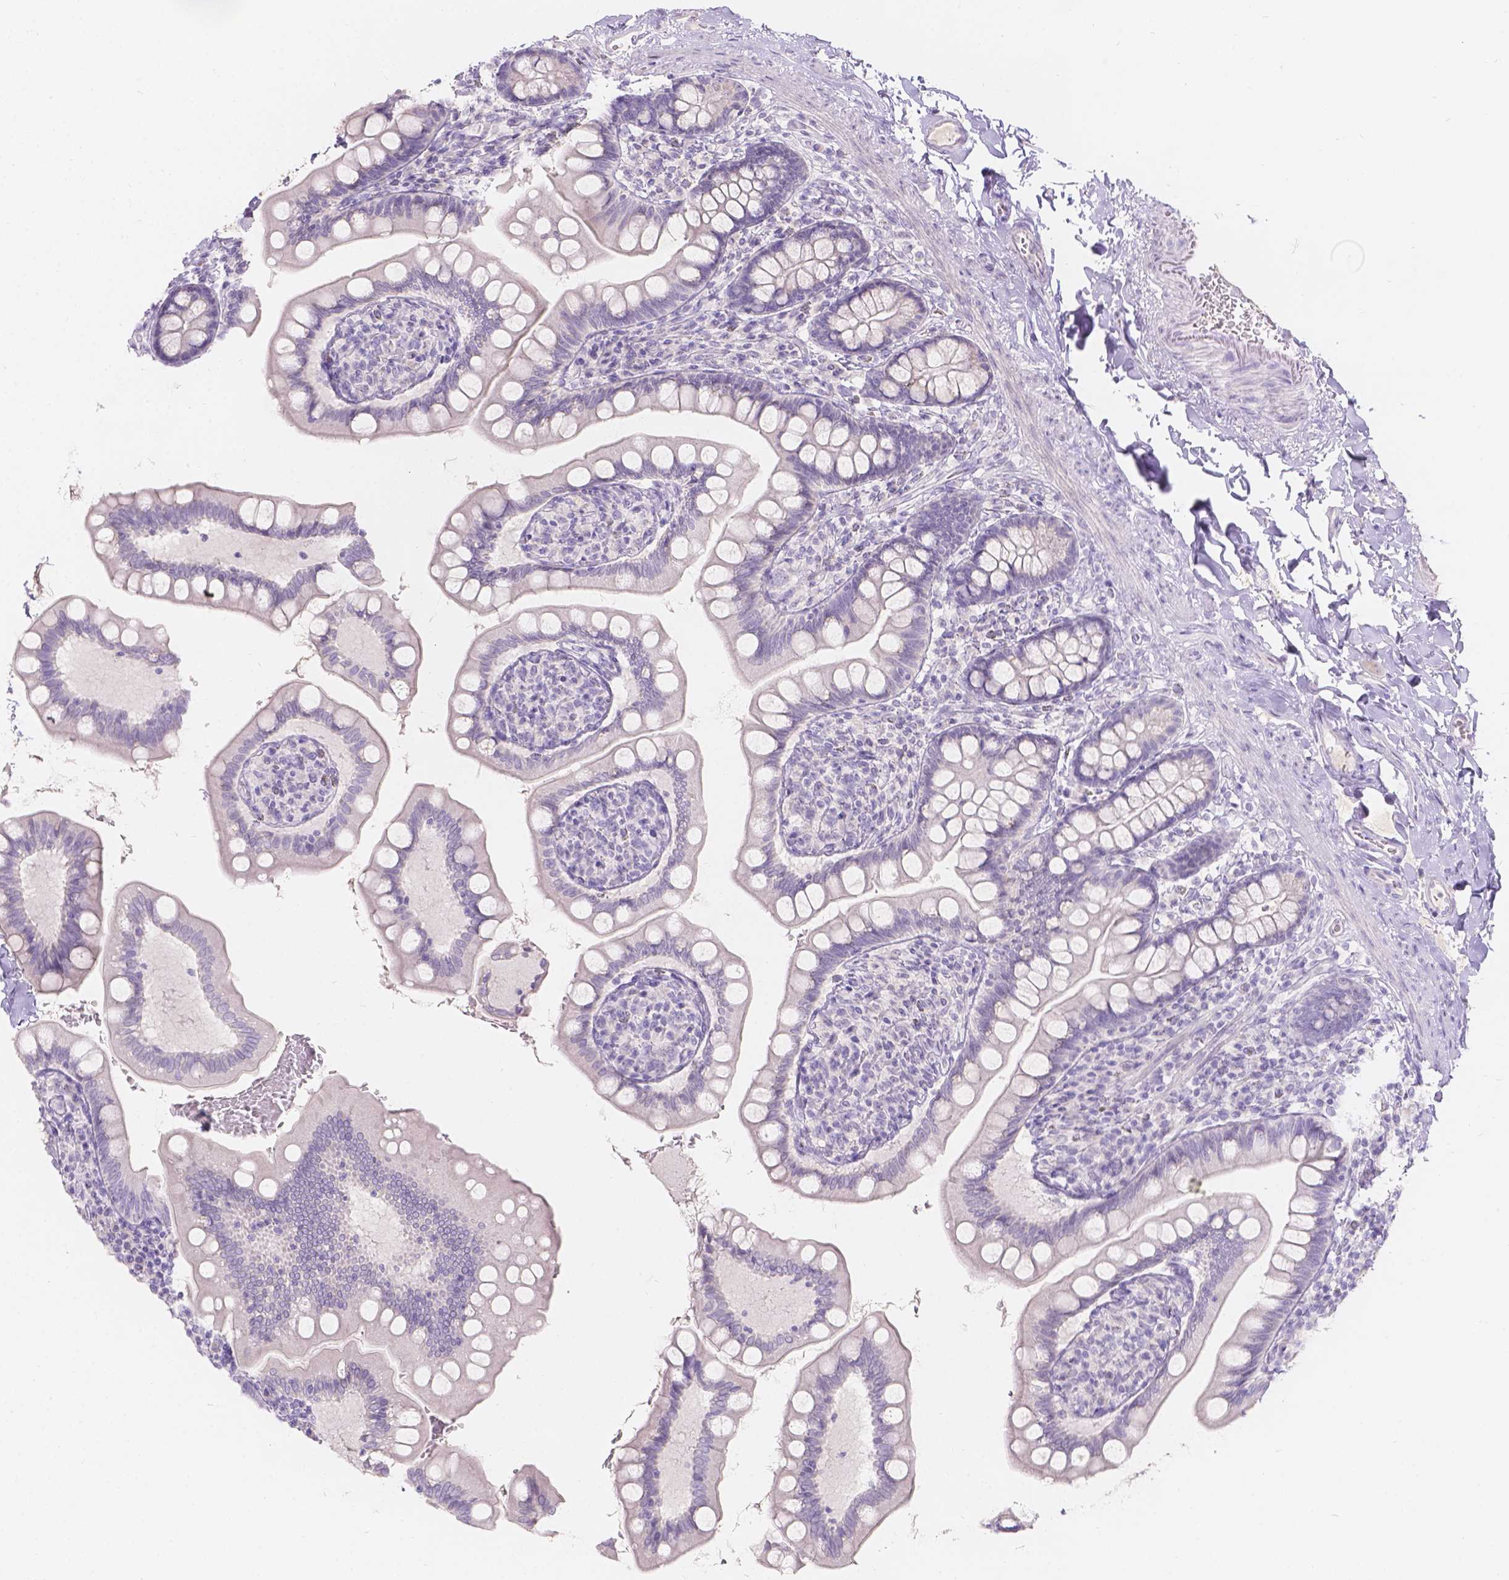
{"staining": {"intensity": "negative", "quantity": "none", "location": "none"}, "tissue": "small intestine", "cell_type": "Glandular cells", "image_type": "normal", "snomed": [{"axis": "morphology", "description": "Normal tissue, NOS"}, {"axis": "topography", "description": "Small intestine"}], "caption": "This is an immunohistochemistry (IHC) micrograph of benign small intestine. There is no positivity in glandular cells.", "gene": "HTN3", "patient": {"sex": "female", "age": 56}}